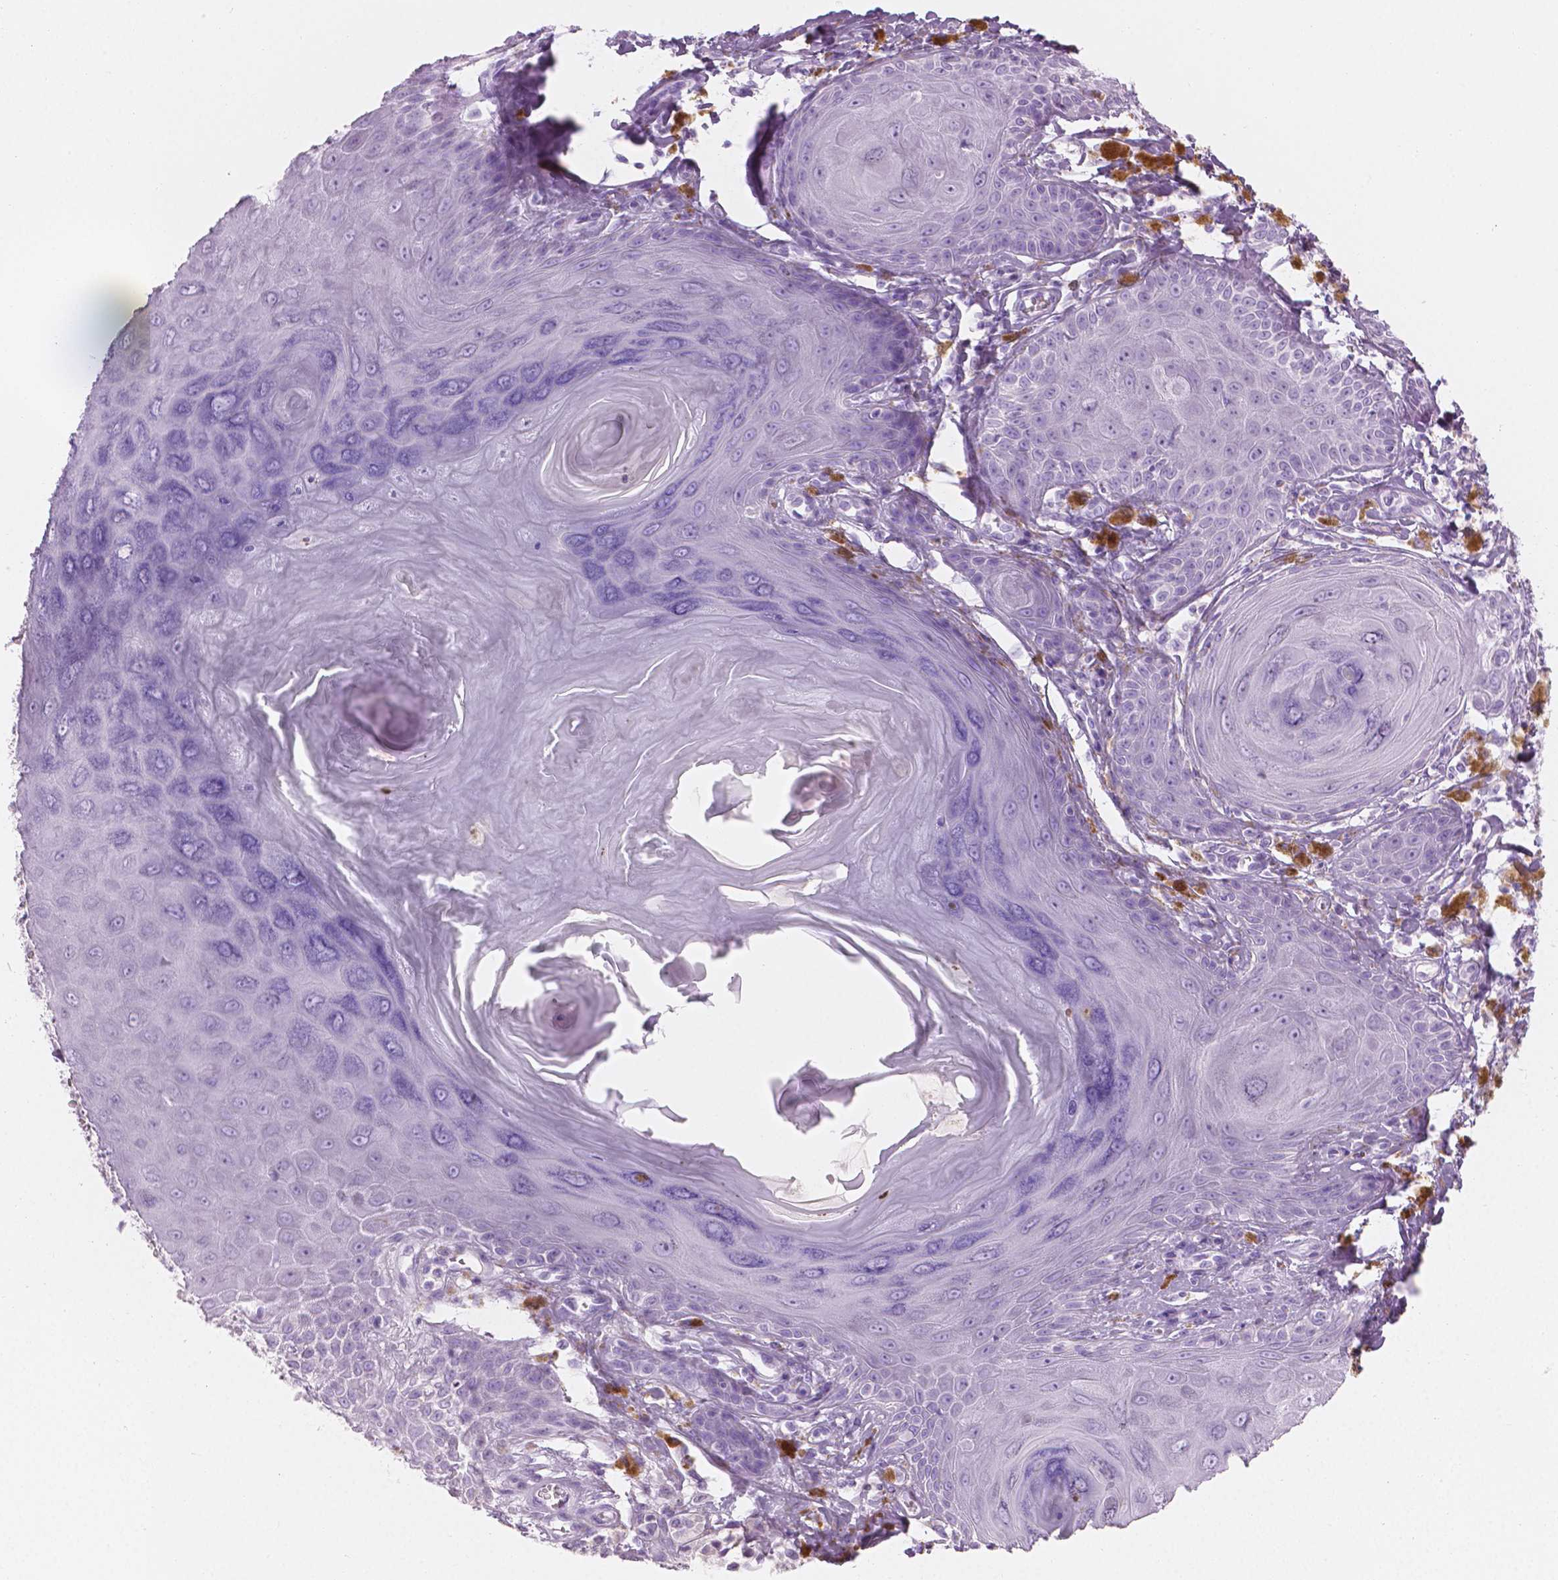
{"staining": {"intensity": "negative", "quantity": "none", "location": "none"}, "tissue": "melanoma", "cell_type": "Tumor cells", "image_type": "cancer", "snomed": [{"axis": "morphology", "description": "Malignant melanoma, NOS"}, {"axis": "topography", "description": "Skin"}], "caption": "Tumor cells are negative for protein expression in human melanoma.", "gene": "PLIN4", "patient": {"sex": "female", "age": 80}}